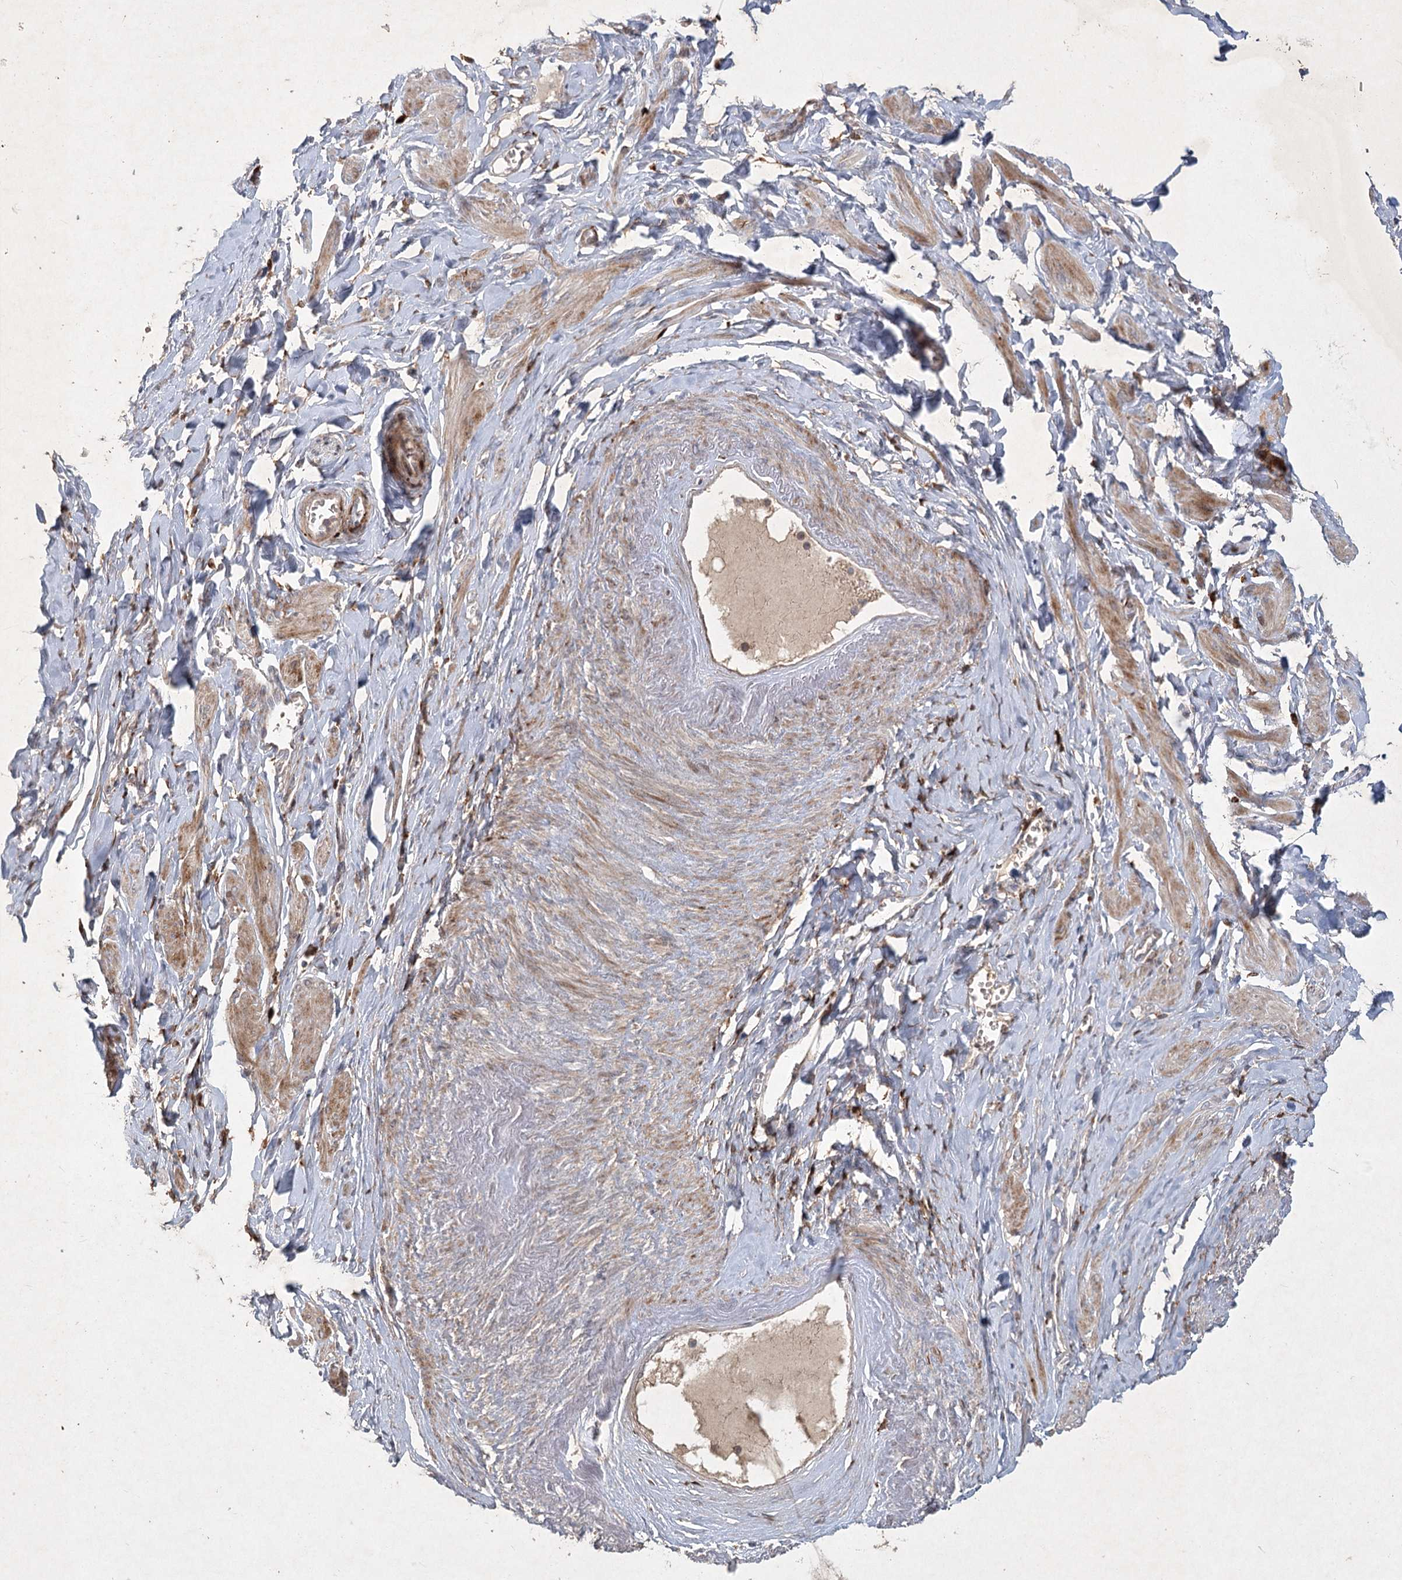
{"staining": {"intensity": "moderate", "quantity": "25%-75%", "location": "cytoplasmic/membranous"}, "tissue": "adipose tissue", "cell_type": "Adipocytes", "image_type": "normal", "snomed": [{"axis": "morphology", "description": "Normal tissue, NOS"}, {"axis": "topography", "description": "Vascular tissue"}, {"axis": "topography", "description": "Fallopian tube"}, {"axis": "topography", "description": "Ovary"}], "caption": "Immunohistochemical staining of benign adipose tissue displays medium levels of moderate cytoplasmic/membranous positivity in about 25%-75% of adipocytes. The staining was performed using DAB to visualize the protein expression in brown, while the nuclei were stained in blue with hematoxylin (Magnification: 20x).", "gene": "KBTBD4", "patient": {"sex": "female", "age": 67}}